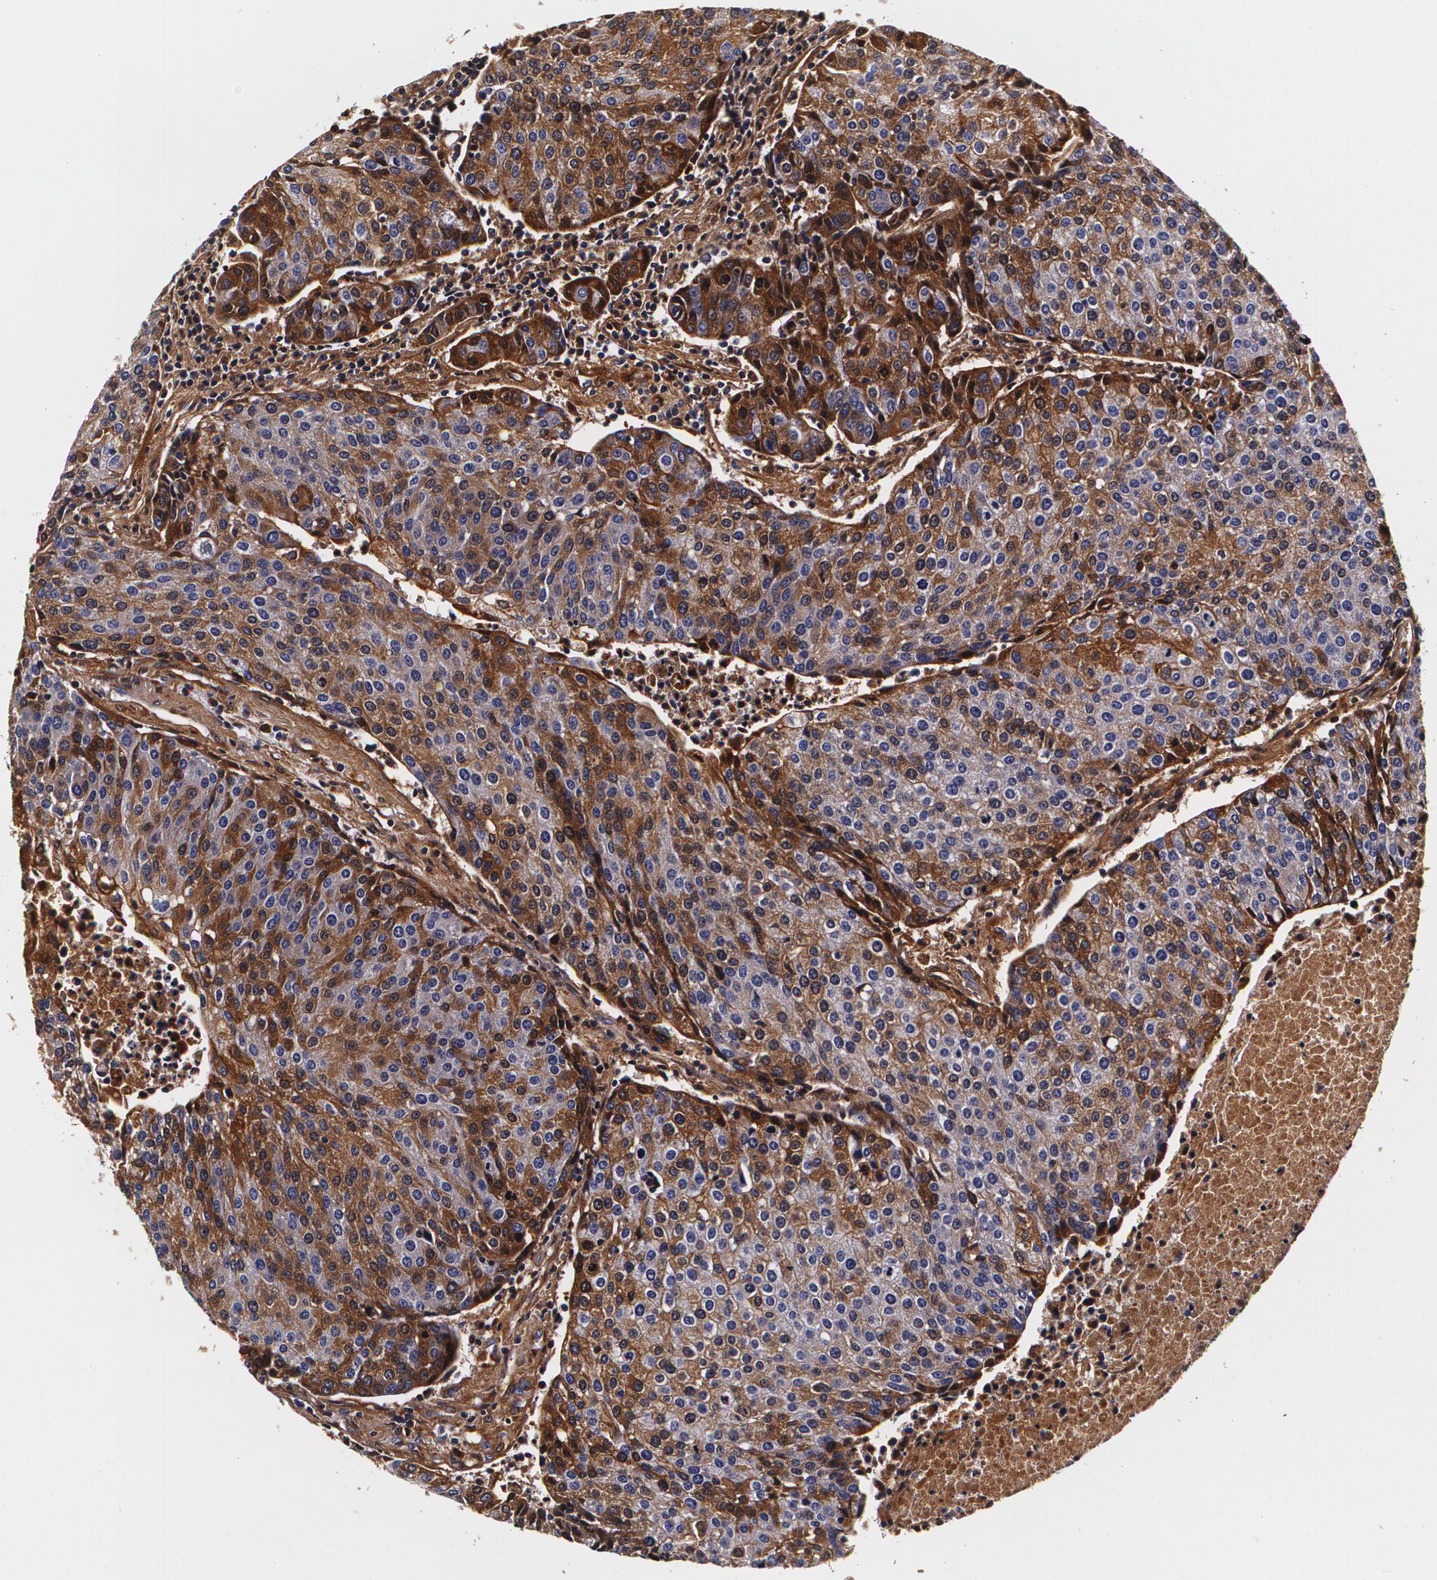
{"staining": {"intensity": "moderate", "quantity": ">75%", "location": "cytoplasmic/membranous"}, "tissue": "urothelial cancer", "cell_type": "Tumor cells", "image_type": "cancer", "snomed": [{"axis": "morphology", "description": "Urothelial carcinoma, High grade"}, {"axis": "topography", "description": "Urinary bladder"}], "caption": "Immunohistochemistry (IHC) (DAB) staining of human urothelial cancer shows moderate cytoplasmic/membranous protein expression in about >75% of tumor cells.", "gene": "TTR", "patient": {"sex": "female", "age": 85}}